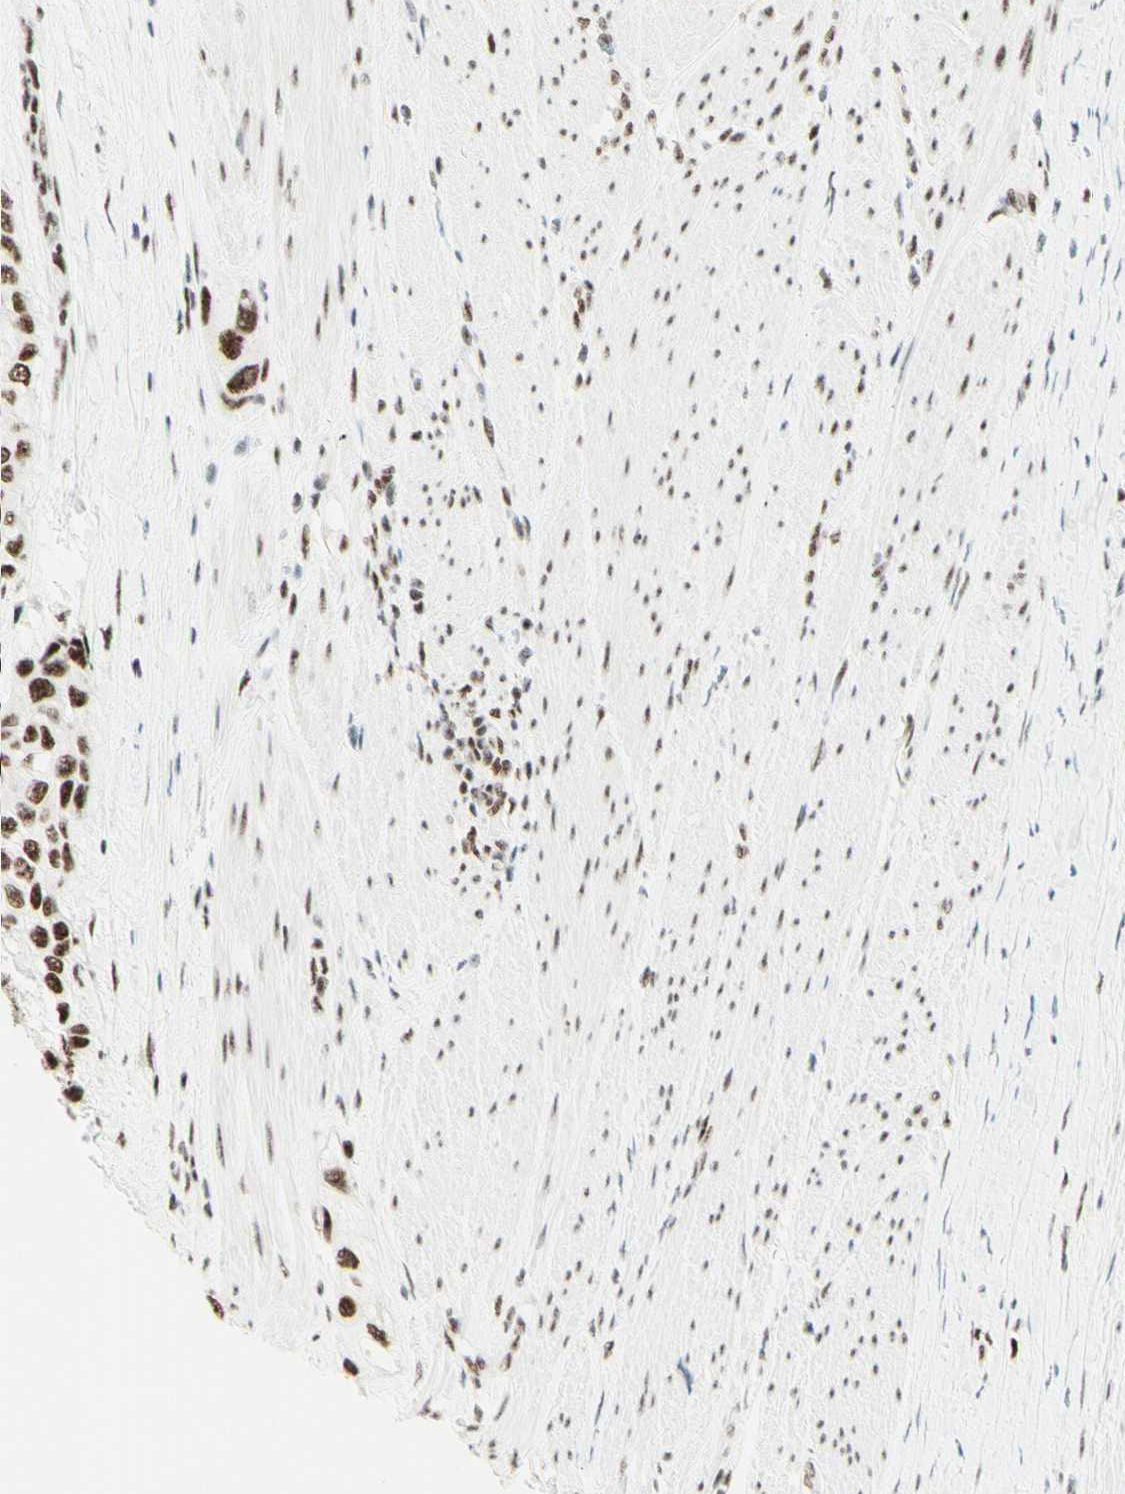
{"staining": {"intensity": "moderate", "quantity": ">75%", "location": "nuclear"}, "tissue": "urothelial cancer", "cell_type": "Tumor cells", "image_type": "cancer", "snomed": [{"axis": "morphology", "description": "Urothelial carcinoma, High grade"}, {"axis": "topography", "description": "Urinary bladder"}], "caption": "Immunohistochemical staining of human urothelial cancer exhibits medium levels of moderate nuclear protein staining in approximately >75% of tumor cells. (DAB IHC with brightfield microscopy, high magnification).", "gene": "WTAP", "patient": {"sex": "female", "age": 56}}